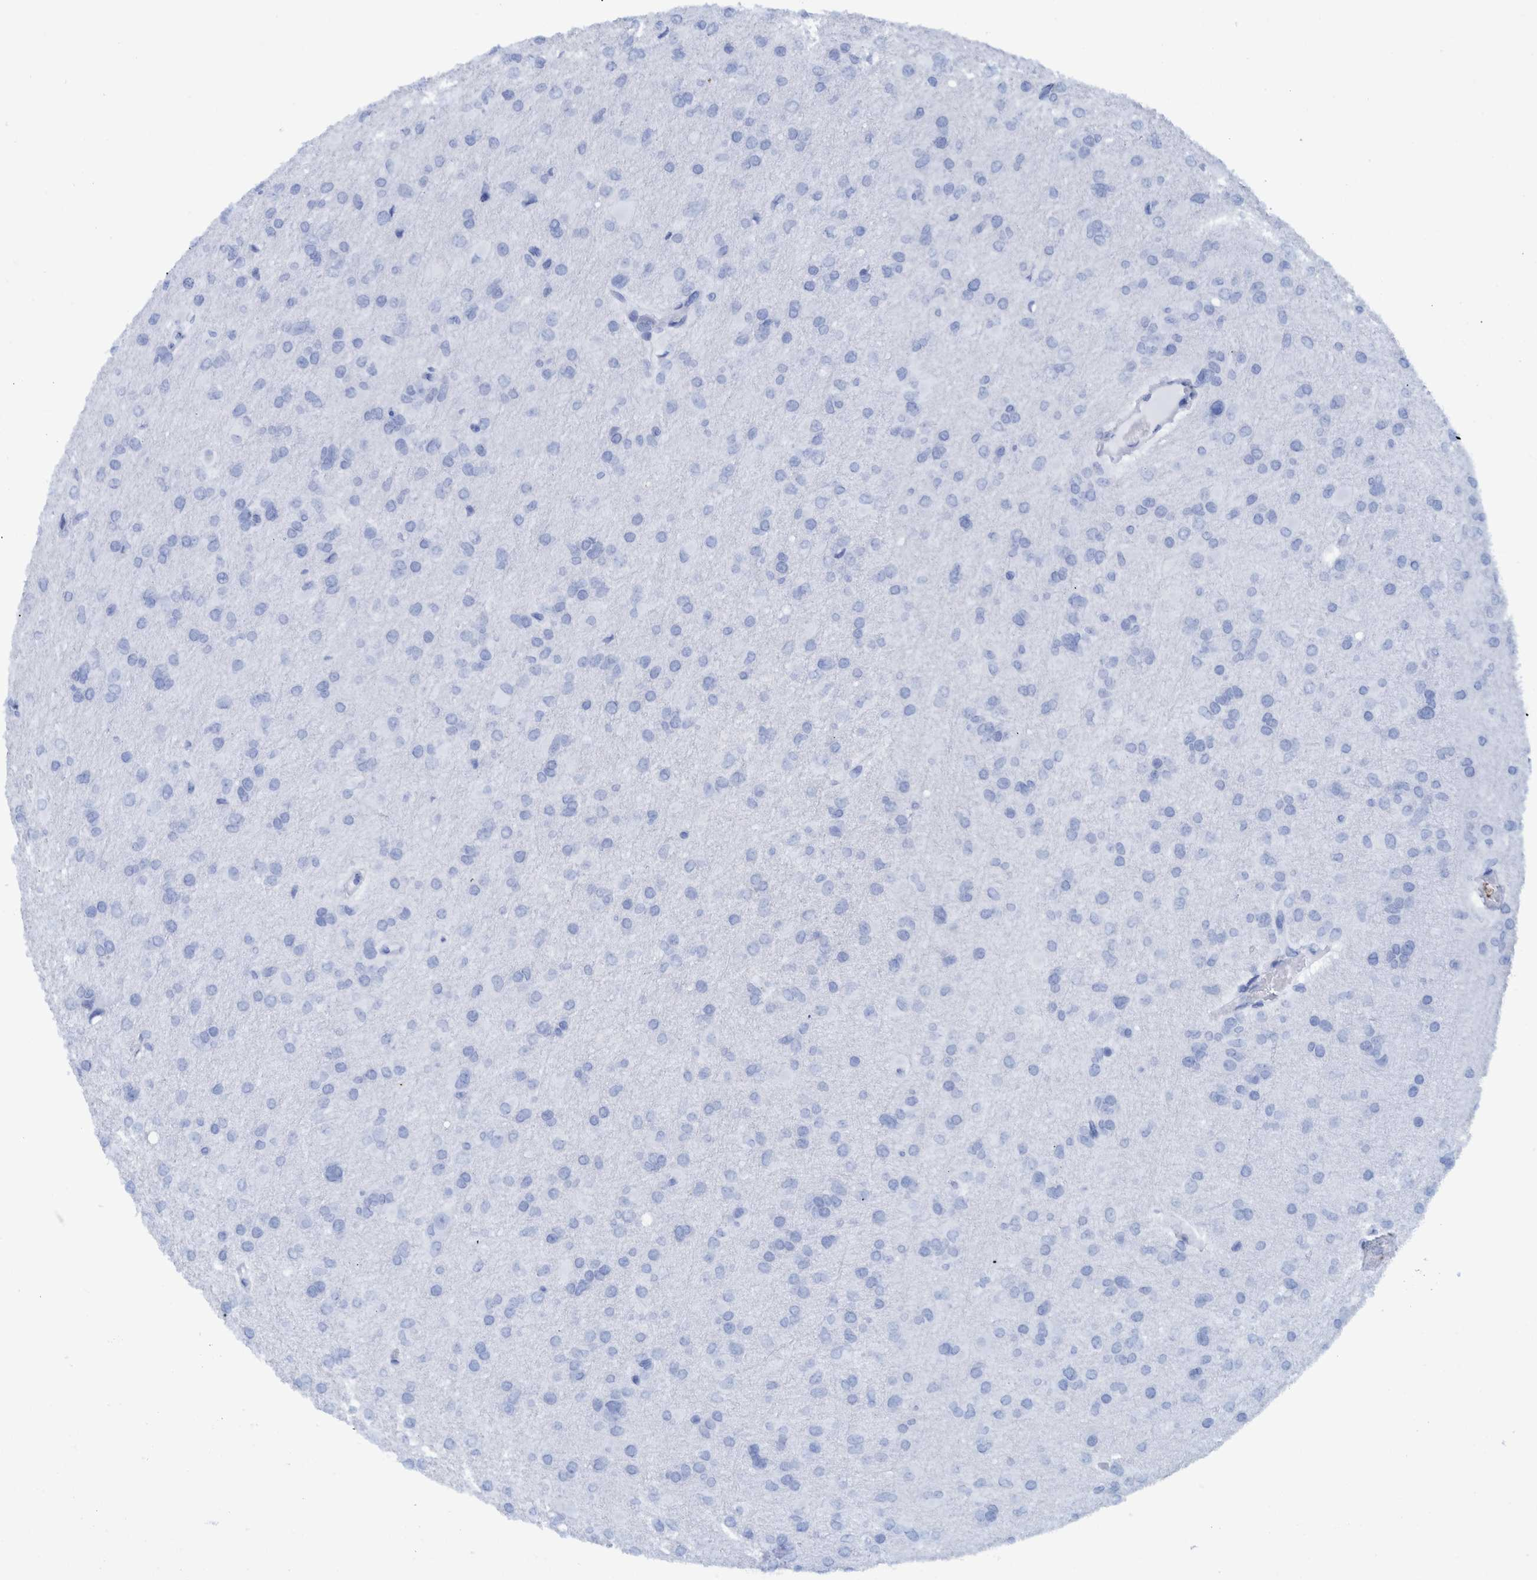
{"staining": {"intensity": "negative", "quantity": "none", "location": "none"}, "tissue": "glioma", "cell_type": "Tumor cells", "image_type": "cancer", "snomed": [{"axis": "morphology", "description": "Glioma, malignant, High grade"}, {"axis": "topography", "description": "Cerebral cortex"}], "caption": "An image of glioma stained for a protein reveals no brown staining in tumor cells.", "gene": "BZW2", "patient": {"sex": "female", "age": 36}}